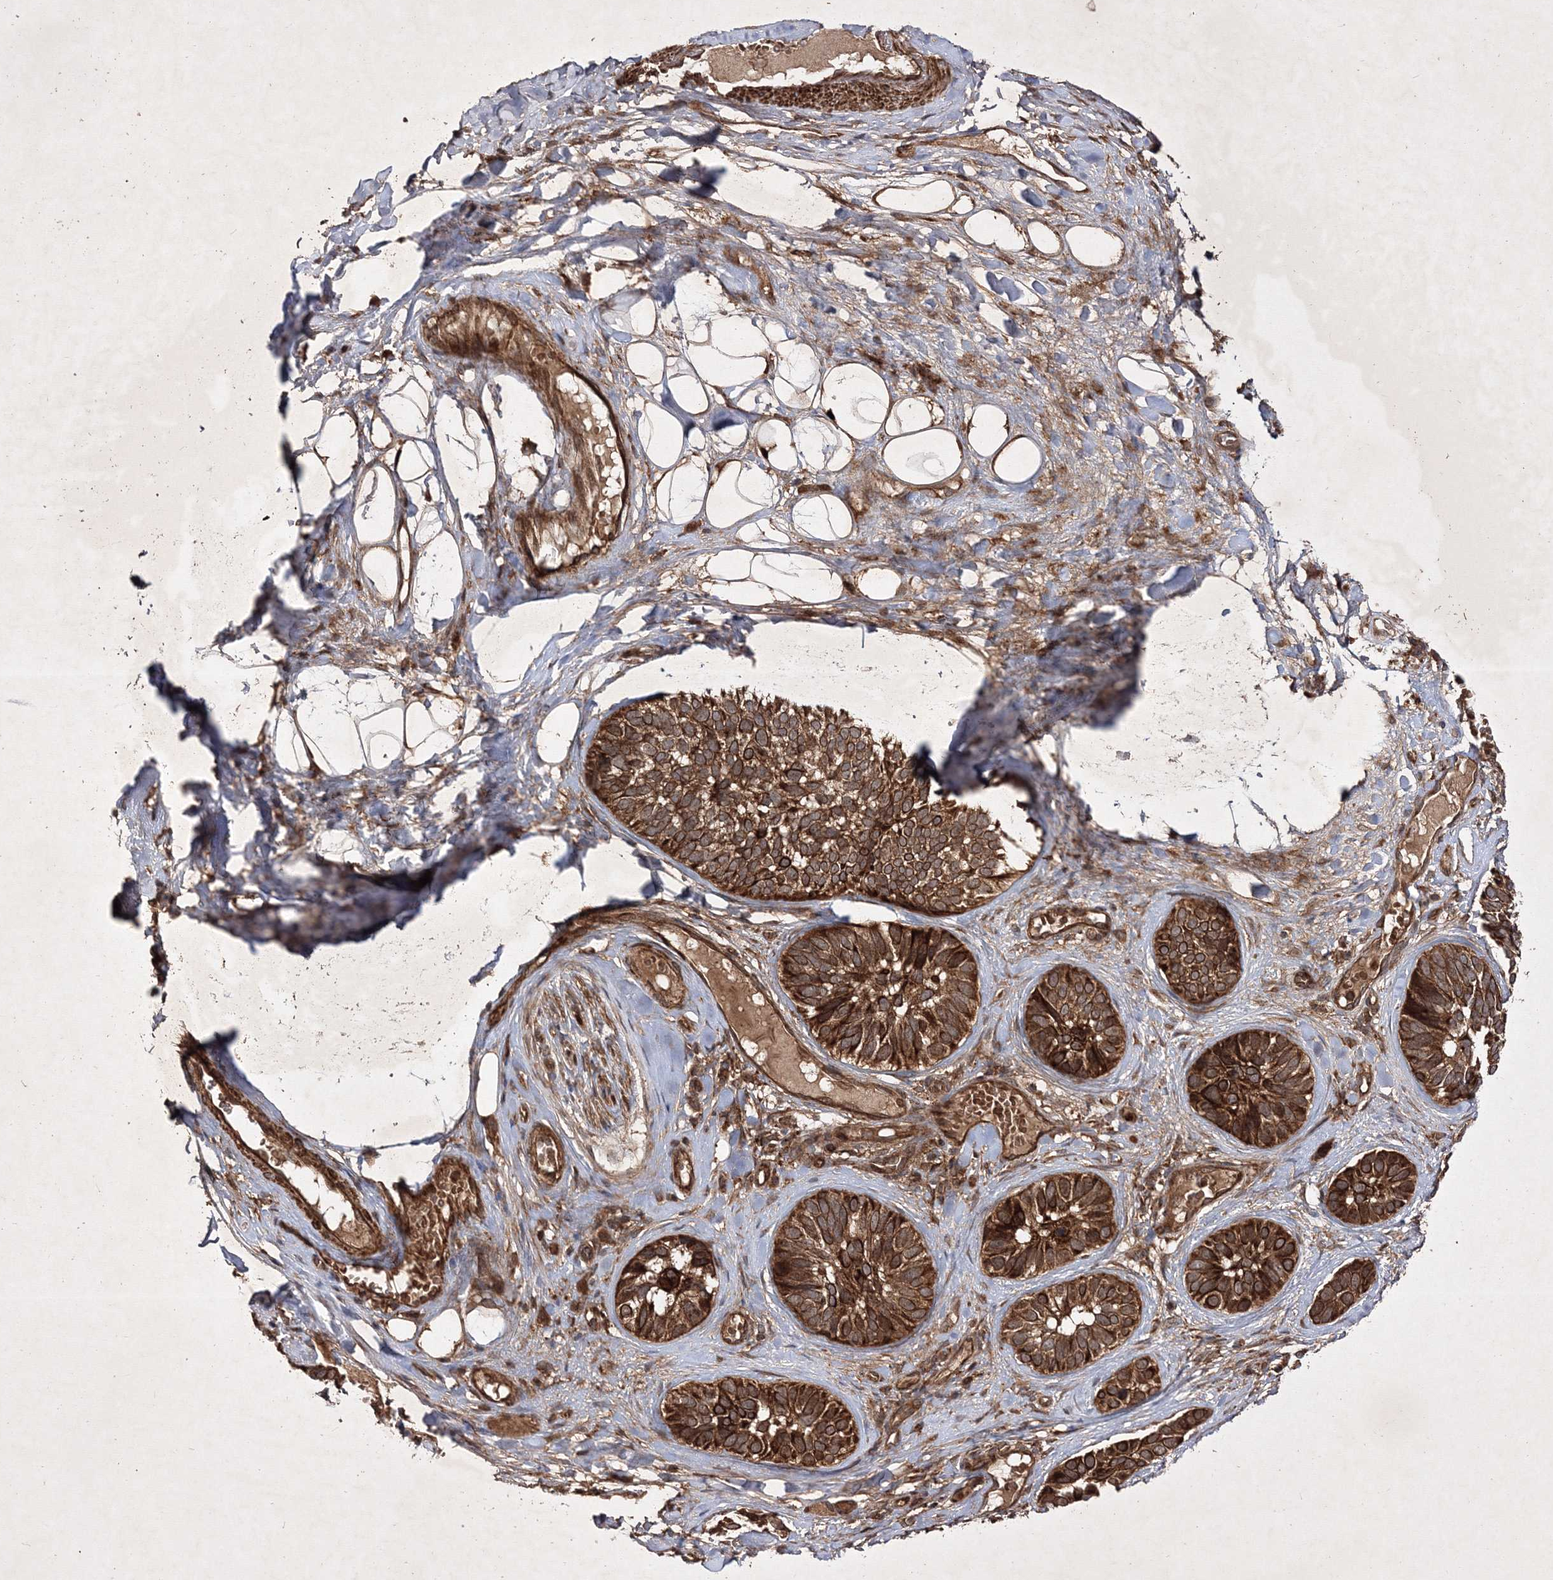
{"staining": {"intensity": "strong", "quantity": ">75%", "location": "cytoplasmic/membranous"}, "tissue": "skin cancer", "cell_type": "Tumor cells", "image_type": "cancer", "snomed": [{"axis": "morphology", "description": "Basal cell carcinoma"}, {"axis": "topography", "description": "Skin"}], "caption": "Brown immunohistochemical staining in skin basal cell carcinoma displays strong cytoplasmic/membranous expression in about >75% of tumor cells.", "gene": "DNAJC13", "patient": {"sex": "male", "age": 62}}